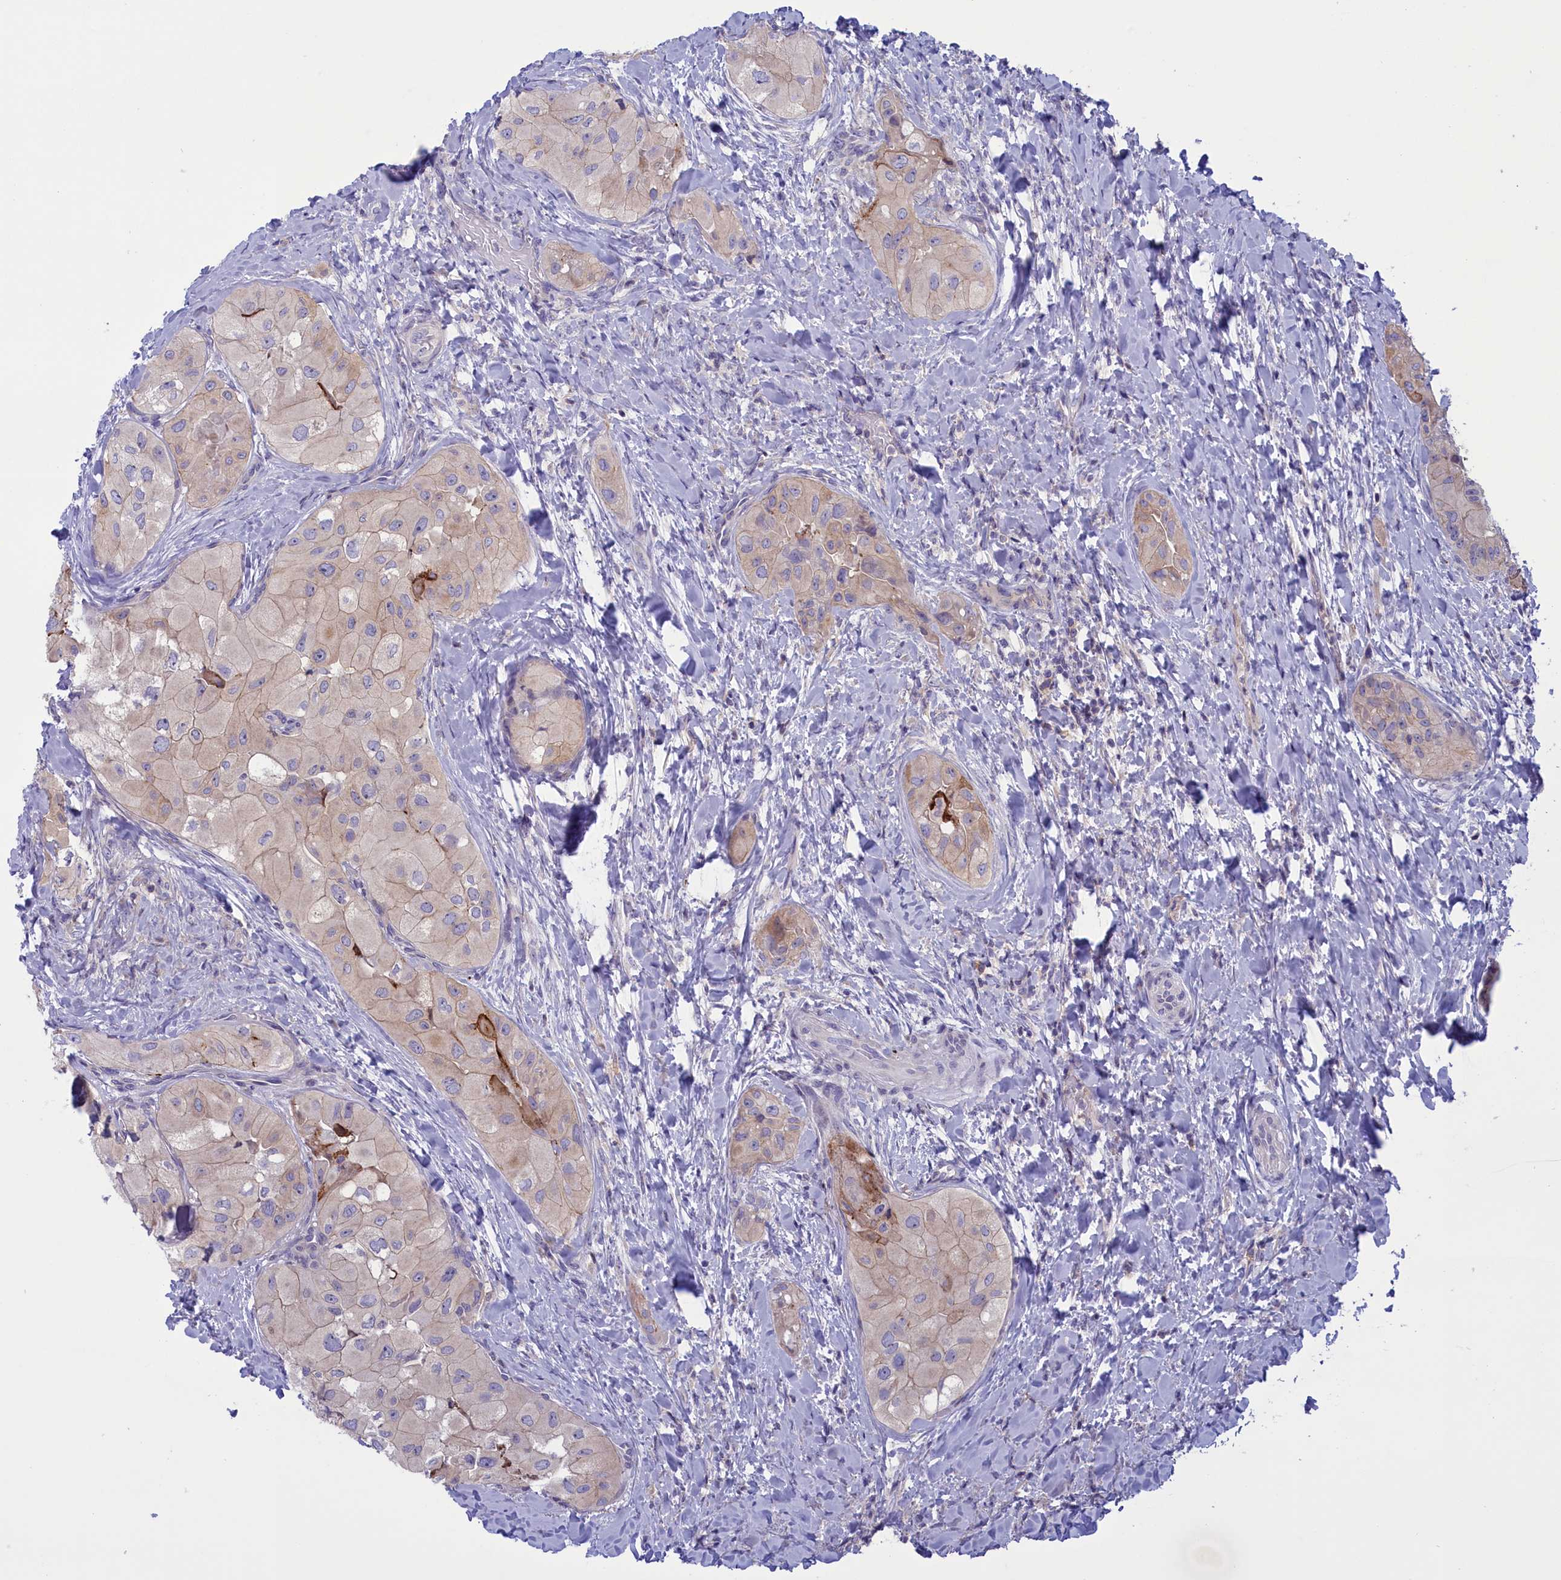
{"staining": {"intensity": "weak", "quantity": "<25%", "location": "cytoplasmic/membranous"}, "tissue": "thyroid cancer", "cell_type": "Tumor cells", "image_type": "cancer", "snomed": [{"axis": "morphology", "description": "Normal tissue, NOS"}, {"axis": "morphology", "description": "Papillary adenocarcinoma, NOS"}, {"axis": "topography", "description": "Thyroid gland"}], "caption": "Human thyroid papillary adenocarcinoma stained for a protein using immunohistochemistry (IHC) displays no positivity in tumor cells.", "gene": "CORO2A", "patient": {"sex": "female", "age": 59}}